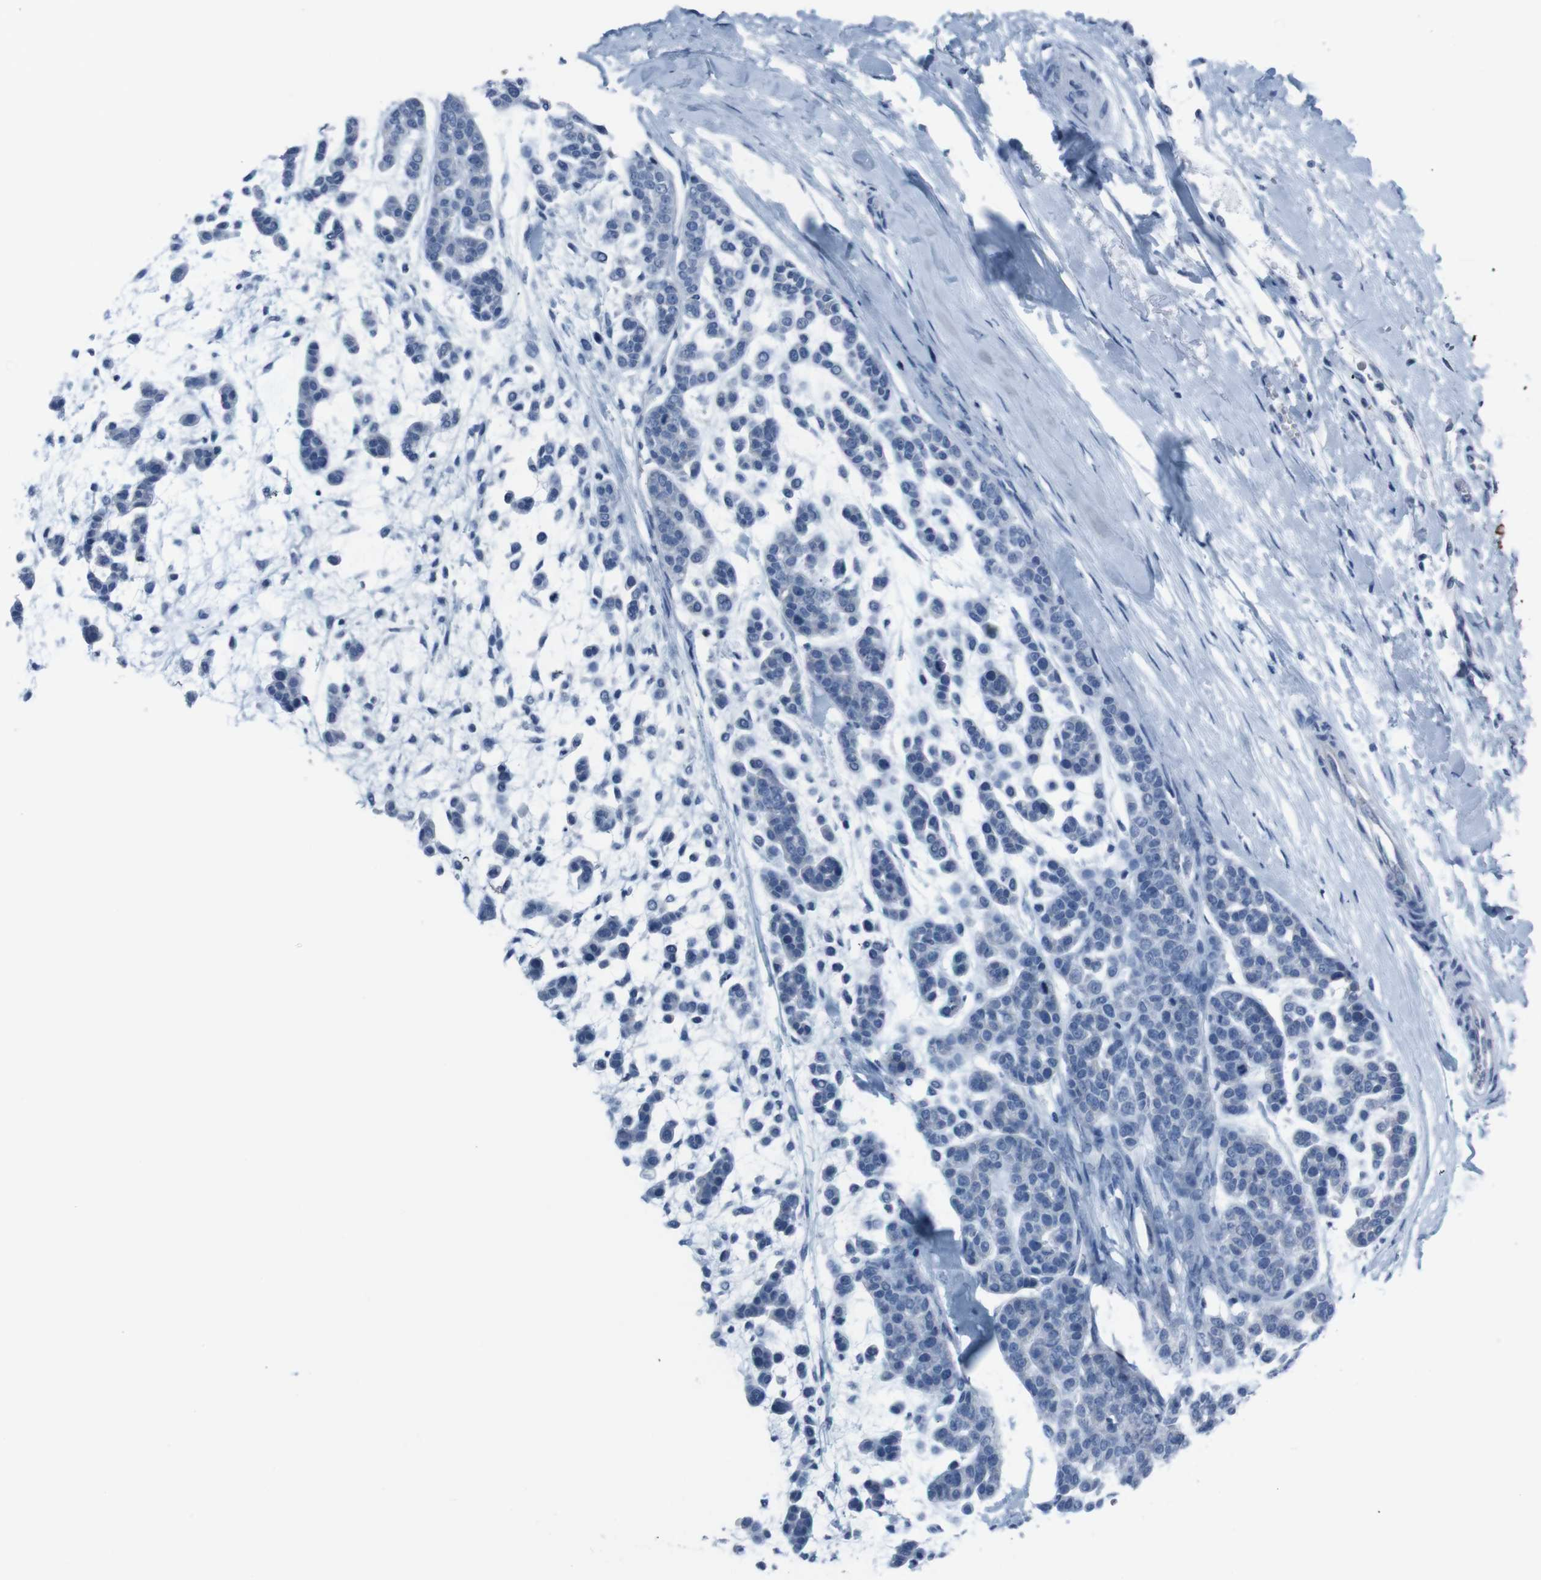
{"staining": {"intensity": "negative", "quantity": "none", "location": "none"}, "tissue": "head and neck cancer", "cell_type": "Tumor cells", "image_type": "cancer", "snomed": [{"axis": "morphology", "description": "Adenocarcinoma, NOS"}, {"axis": "morphology", "description": "Adenoma, NOS"}, {"axis": "topography", "description": "Head-Neck"}], "caption": "Immunohistochemistry photomicrograph of head and neck adenocarcinoma stained for a protein (brown), which demonstrates no staining in tumor cells.", "gene": "ST6GAL1", "patient": {"sex": "female", "age": 55}}